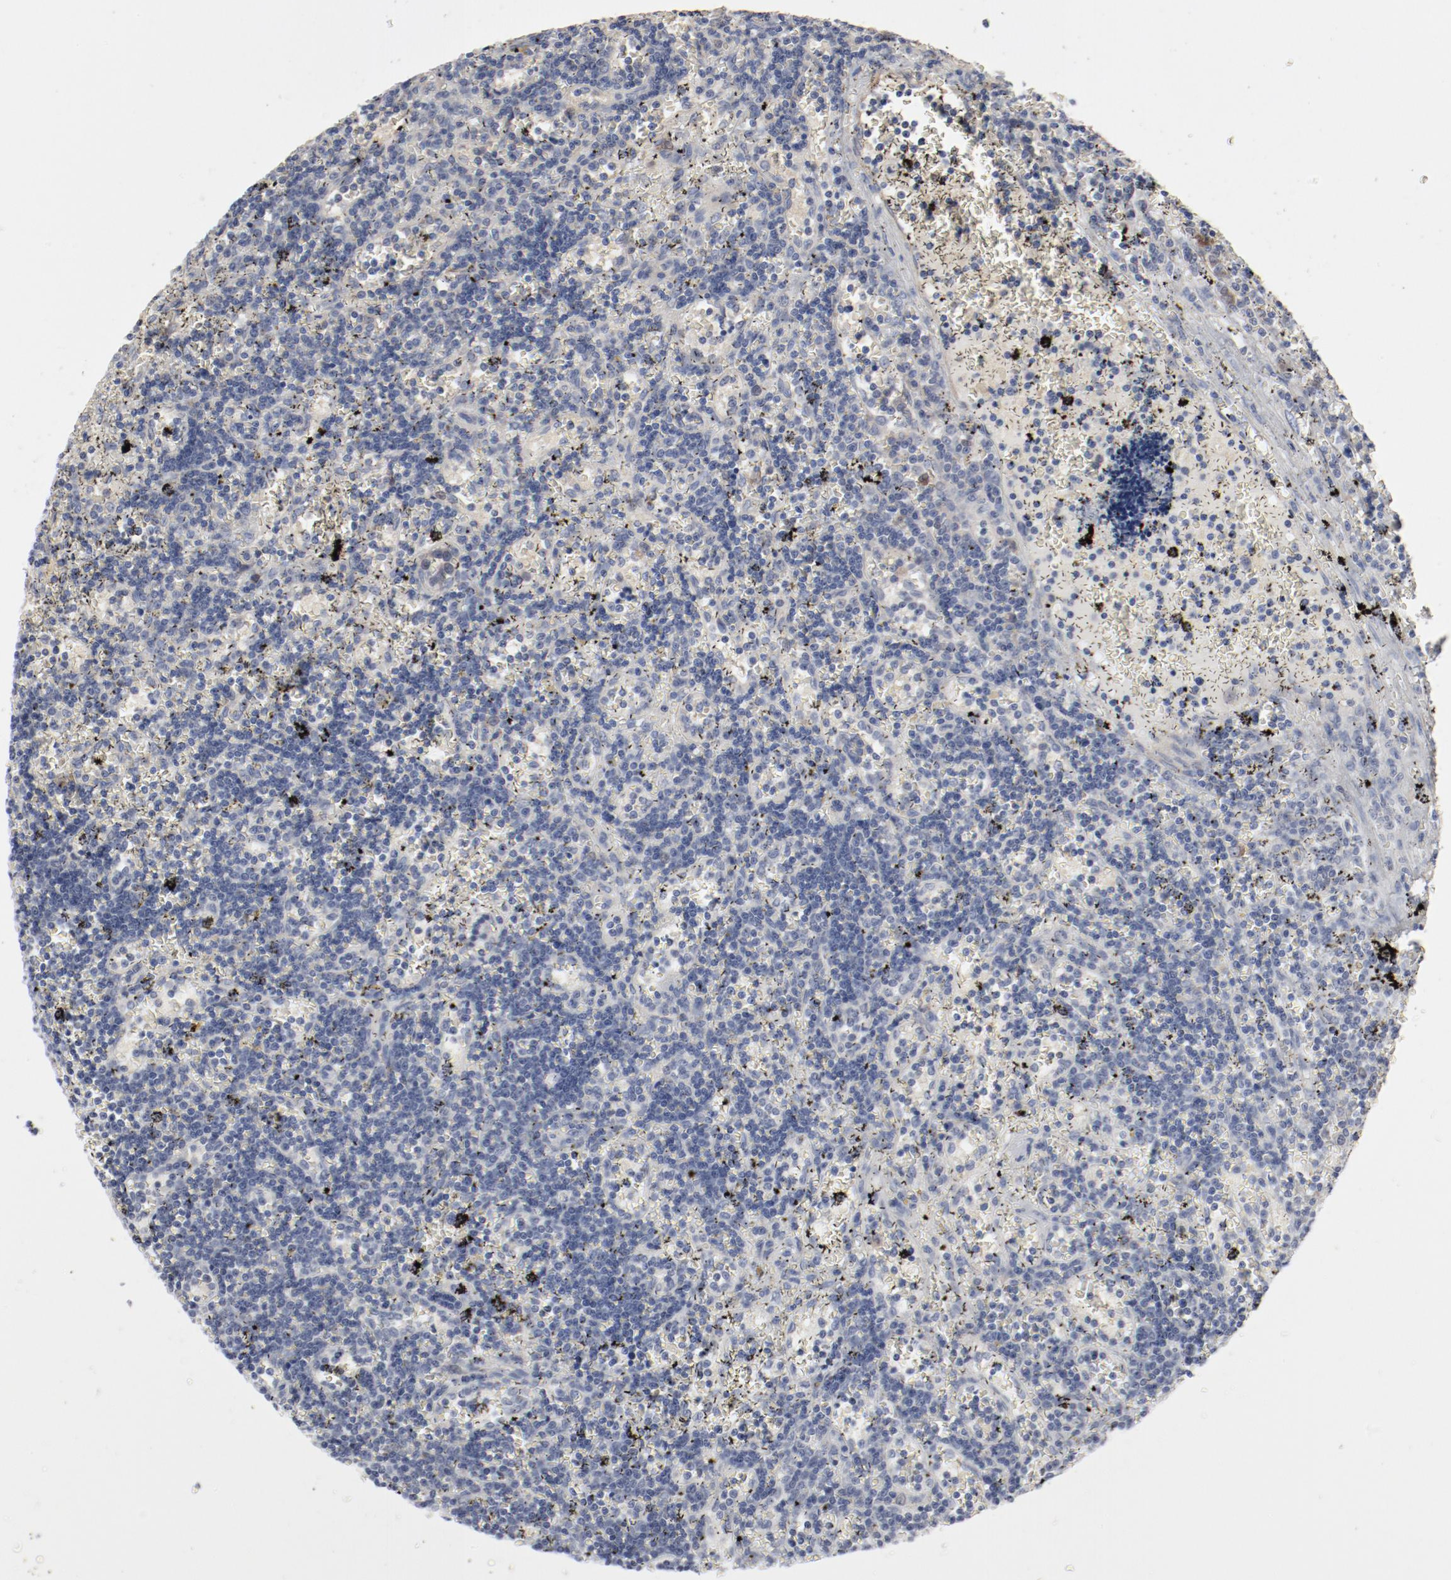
{"staining": {"intensity": "negative", "quantity": "none", "location": "none"}, "tissue": "lymphoma", "cell_type": "Tumor cells", "image_type": "cancer", "snomed": [{"axis": "morphology", "description": "Malignant lymphoma, non-Hodgkin's type, Low grade"}, {"axis": "topography", "description": "Spleen"}], "caption": "The IHC image has no significant expression in tumor cells of low-grade malignant lymphoma, non-Hodgkin's type tissue.", "gene": "CDK1", "patient": {"sex": "male", "age": 60}}